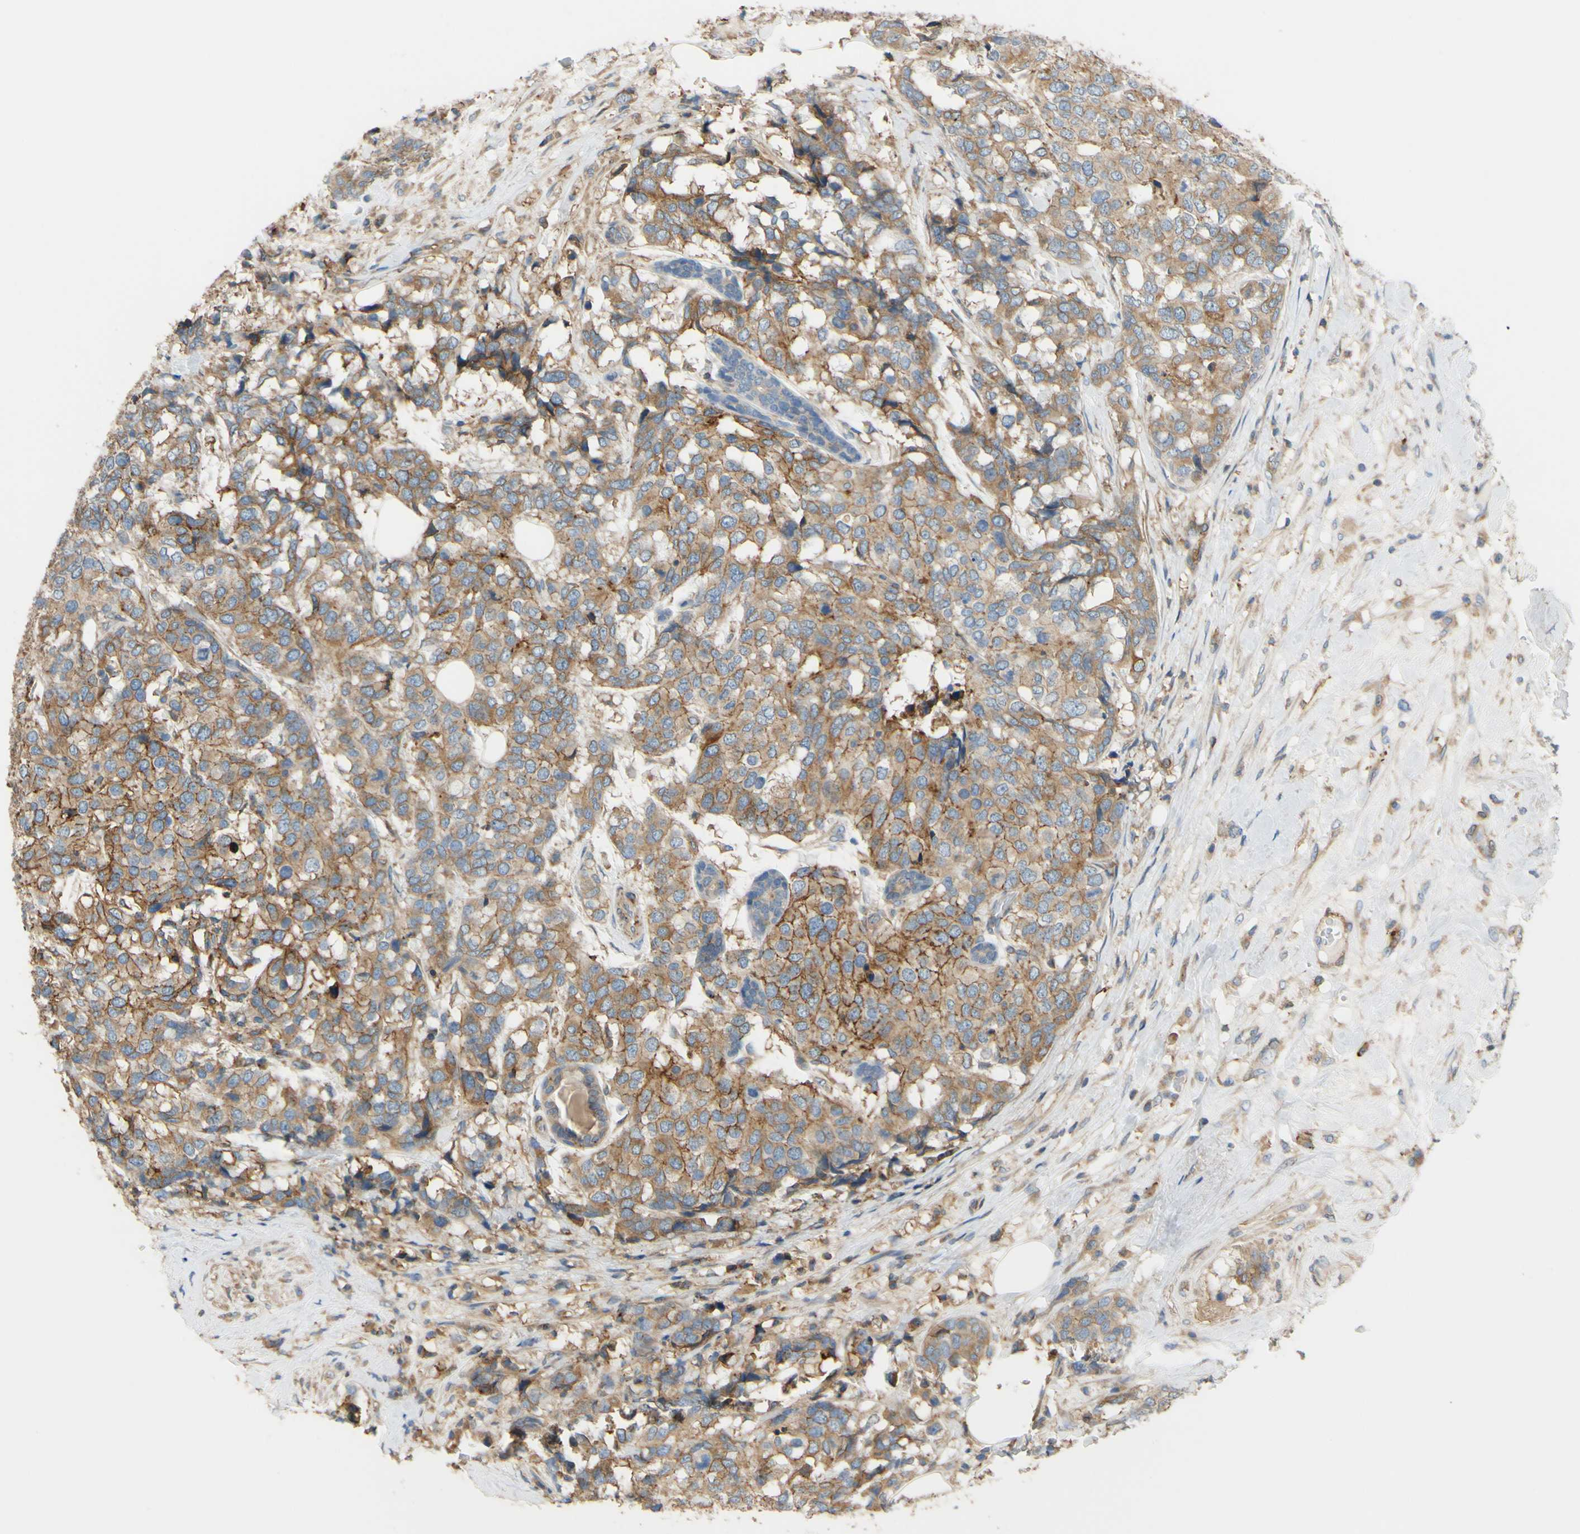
{"staining": {"intensity": "moderate", "quantity": ">75%", "location": "cytoplasmic/membranous"}, "tissue": "breast cancer", "cell_type": "Tumor cells", "image_type": "cancer", "snomed": [{"axis": "morphology", "description": "Lobular carcinoma"}, {"axis": "topography", "description": "Breast"}], "caption": "There is medium levels of moderate cytoplasmic/membranous positivity in tumor cells of breast cancer (lobular carcinoma), as demonstrated by immunohistochemical staining (brown color).", "gene": "POR", "patient": {"sex": "female", "age": 59}}